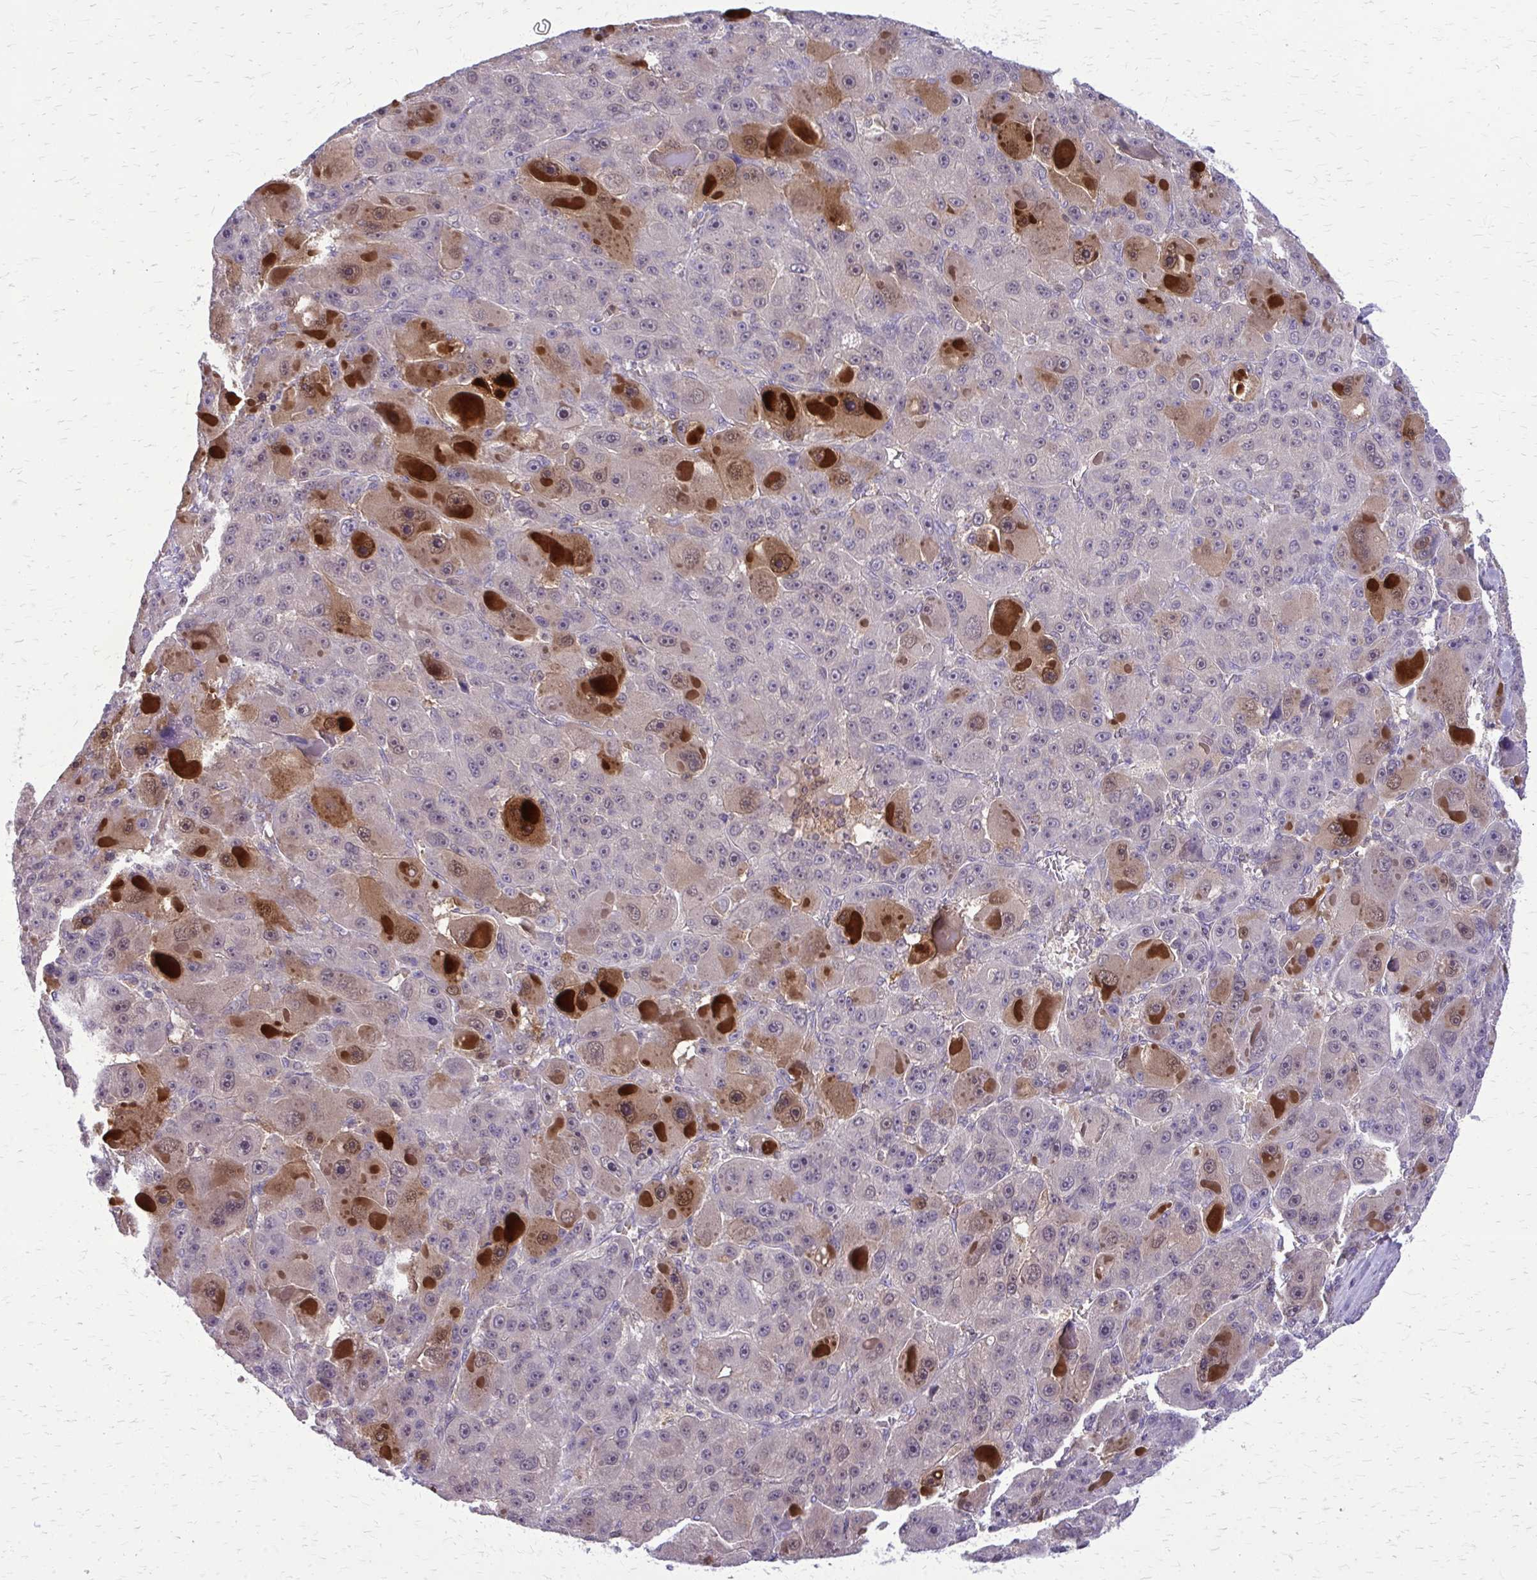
{"staining": {"intensity": "strong", "quantity": "<25%", "location": "cytoplasmic/membranous,nuclear"}, "tissue": "liver cancer", "cell_type": "Tumor cells", "image_type": "cancer", "snomed": [{"axis": "morphology", "description": "Carcinoma, Hepatocellular, NOS"}, {"axis": "topography", "description": "Liver"}], "caption": "A high-resolution image shows immunohistochemistry (IHC) staining of liver cancer (hepatocellular carcinoma), which displays strong cytoplasmic/membranous and nuclear staining in approximately <25% of tumor cells.", "gene": "GLRX", "patient": {"sex": "male", "age": 76}}